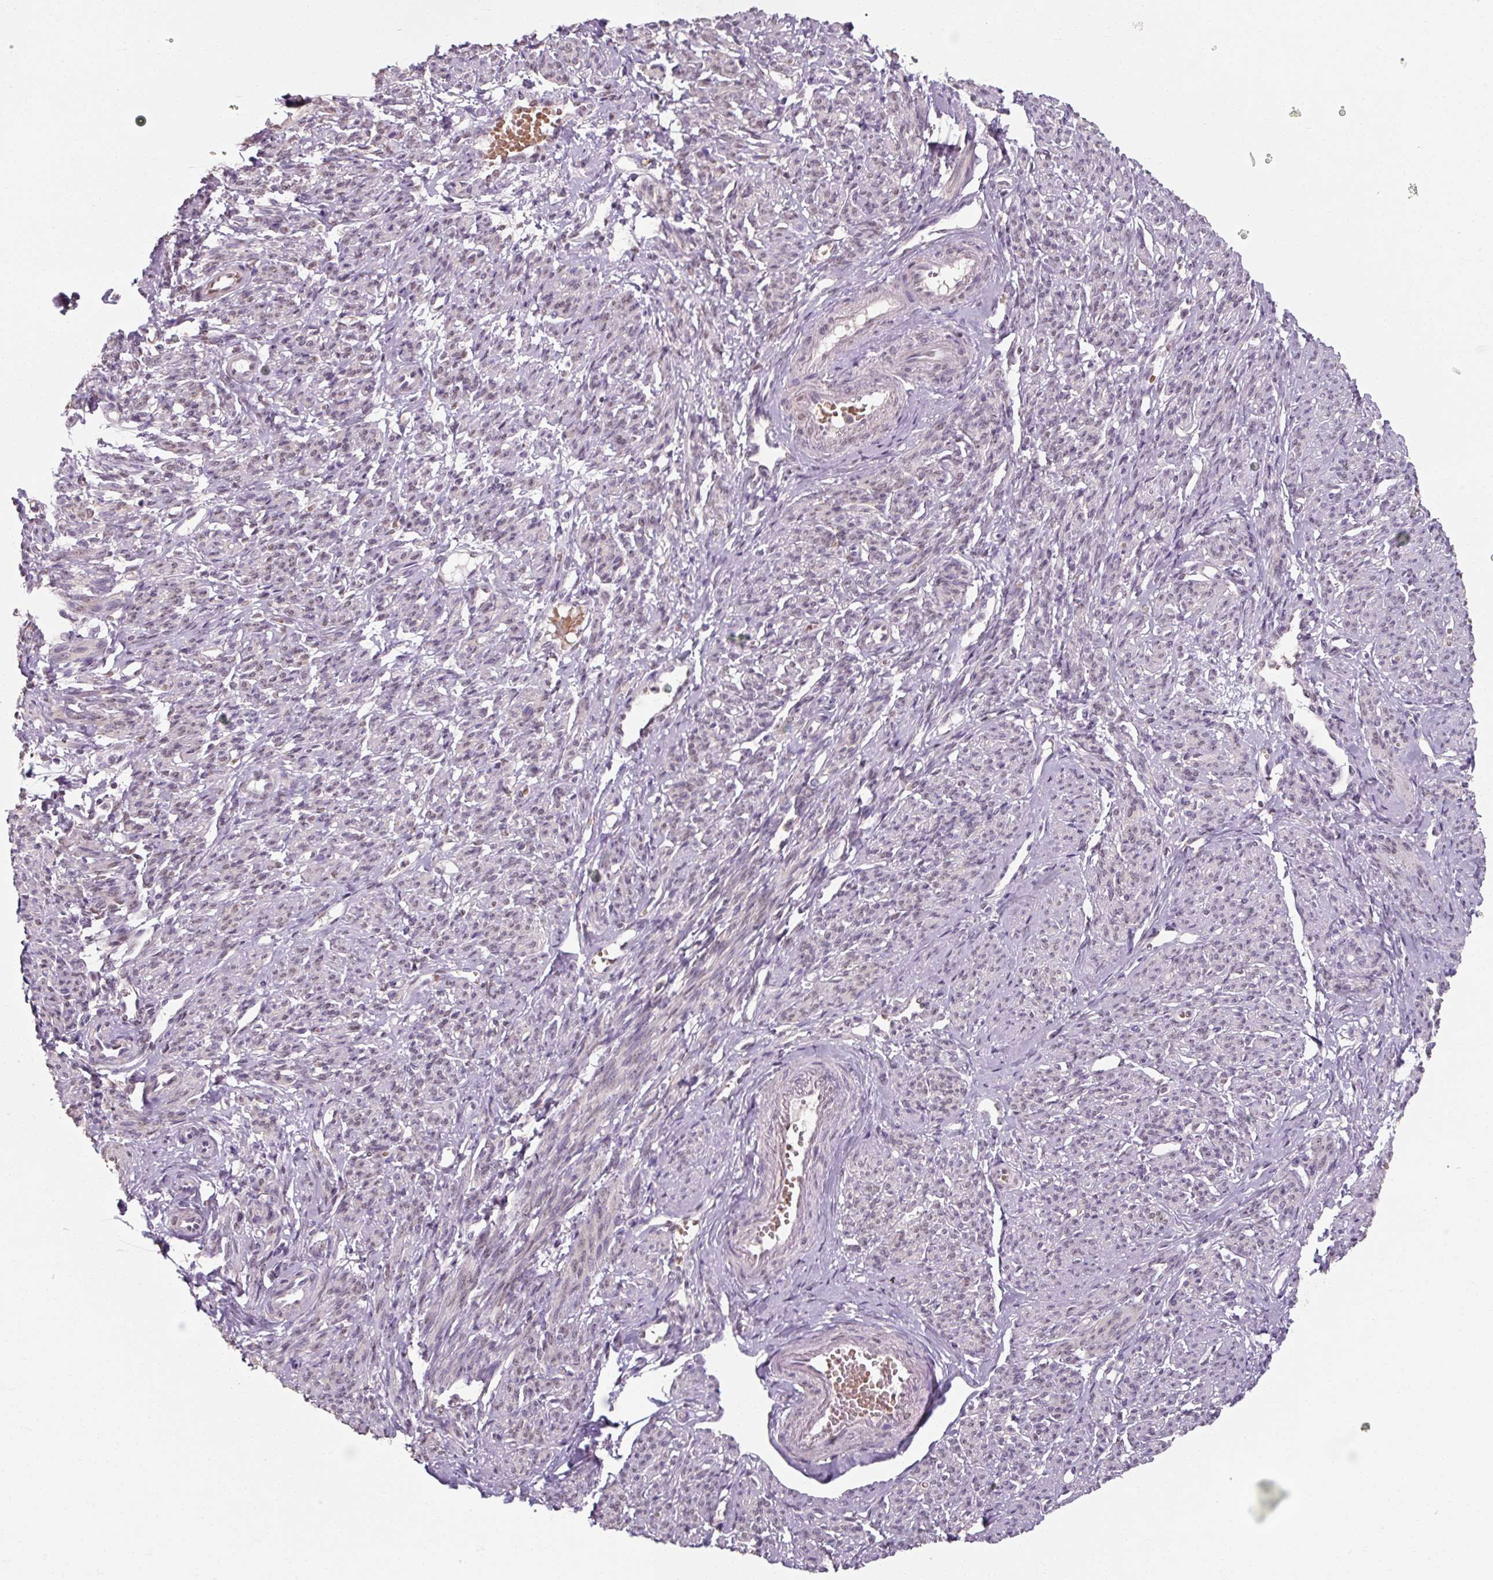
{"staining": {"intensity": "moderate", "quantity": "25%-75%", "location": "nuclear"}, "tissue": "smooth muscle", "cell_type": "Smooth muscle cells", "image_type": "normal", "snomed": [{"axis": "morphology", "description": "Normal tissue, NOS"}, {"axis": "topography", "description": "Smooth muscle"}], "caption": "Immunohistochemistry micrograph of normal smooth muscle: smooth muscle stained using immunohistochemistry (IHC) reveals medium levels of moderate protein expression localized specifically in the nuclear of smooth muscle cells, appearing as a nuclear brown color.", "gene": "ENSG00000291316", "patient": {"sex": "female", "age": 65}}